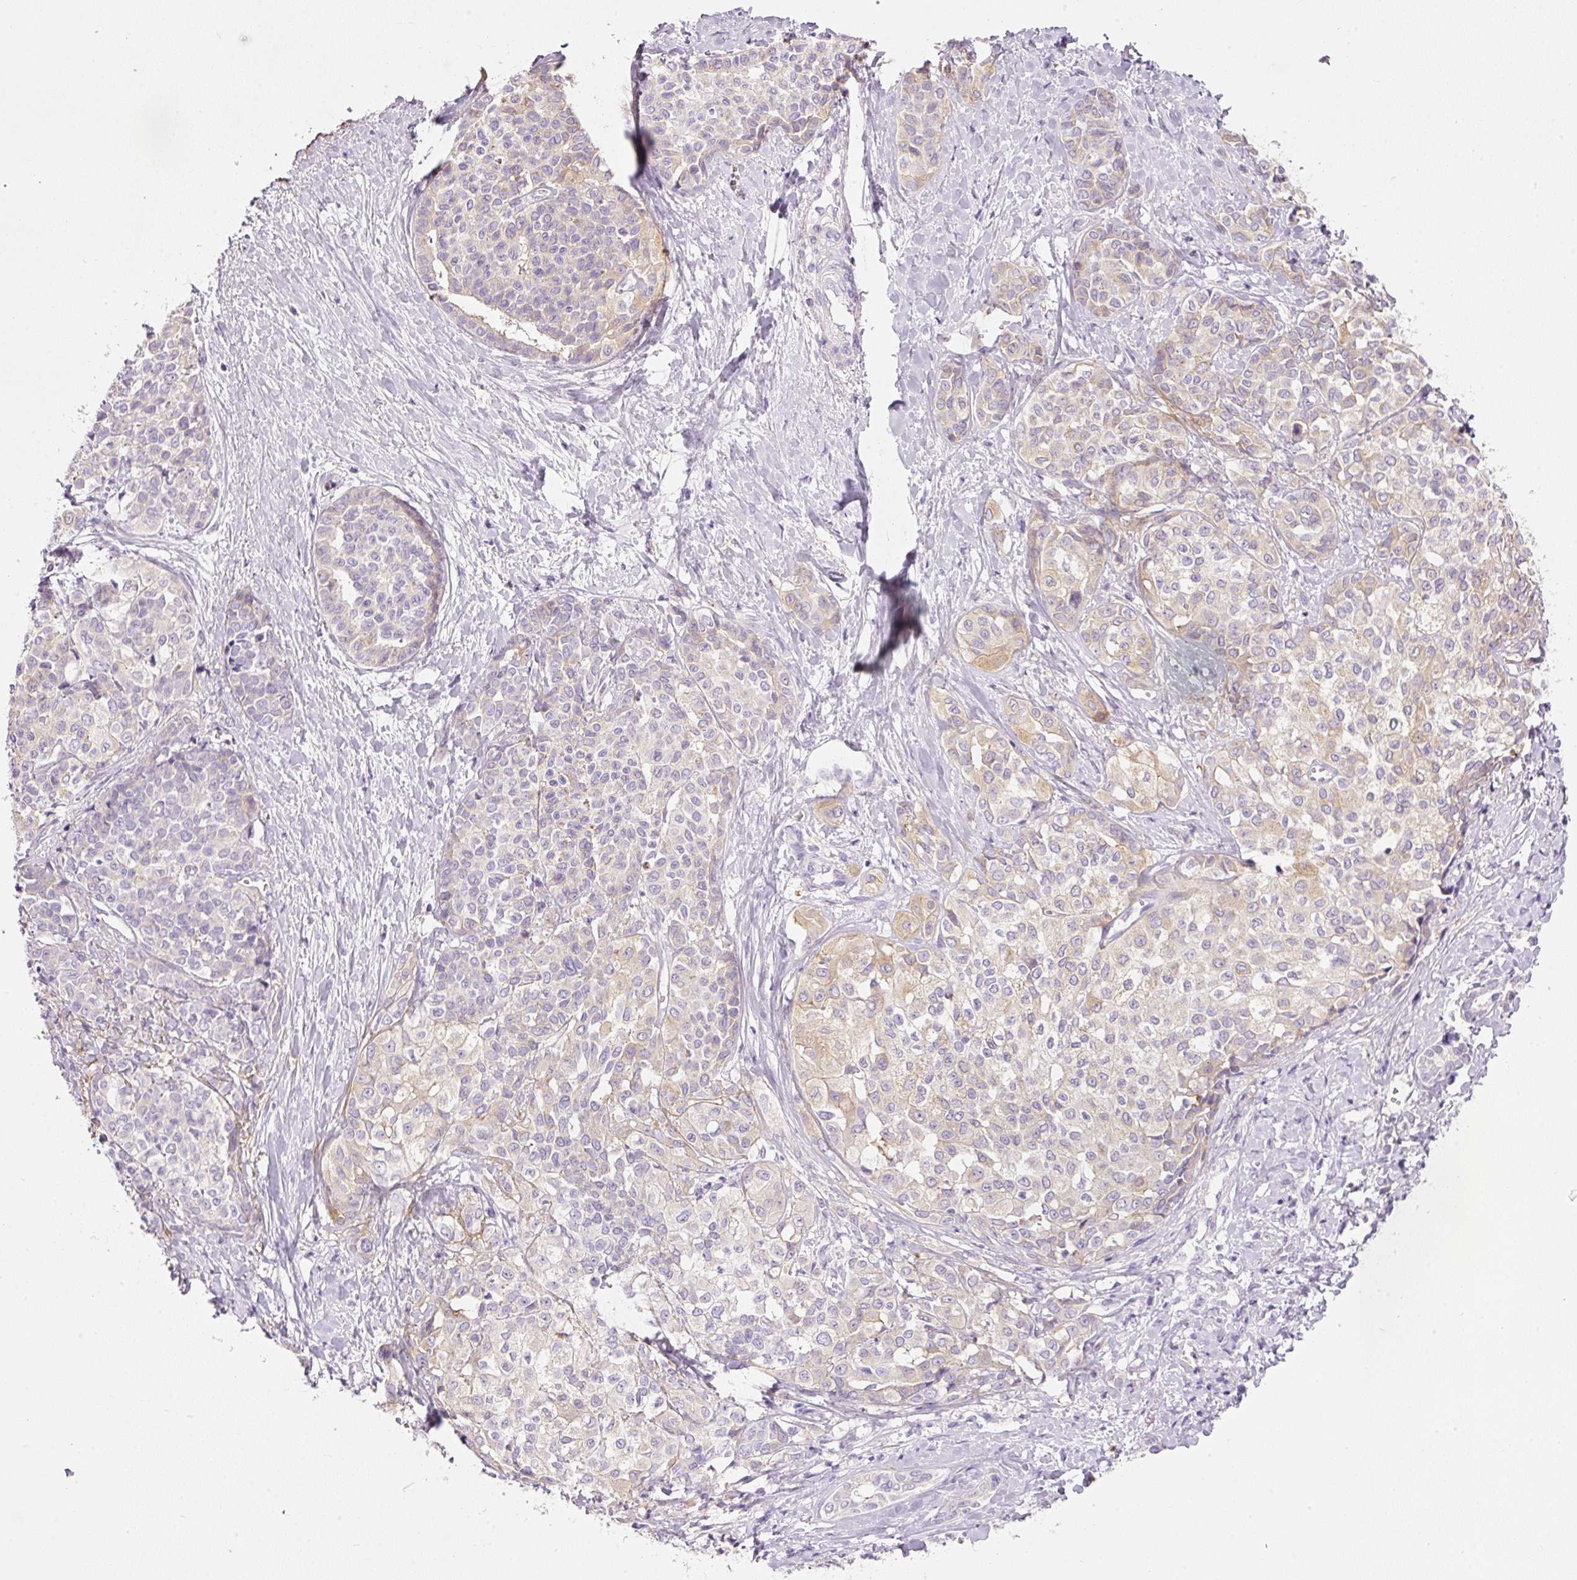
{"staining": {"intensity": "weak", "quantity": "<25%", "location": "cytoplasmic/membranous"}, "tissue": "liver cancer", "cell_type": "Tumor cells", "image_type": "cancer", "snomed": [{"axis": "morphology", "description": "Cholangiocarcinoma"}, {"axis": "topography", "description": "Liver"}], "caption": "High power microscopy histopathology image of an immunohistochemistry histopathology image of liver cancer, revealing no significant expression in tumor cells.", "gene": "KPNA5", "patient": {"sex": "female", "age": 77}}